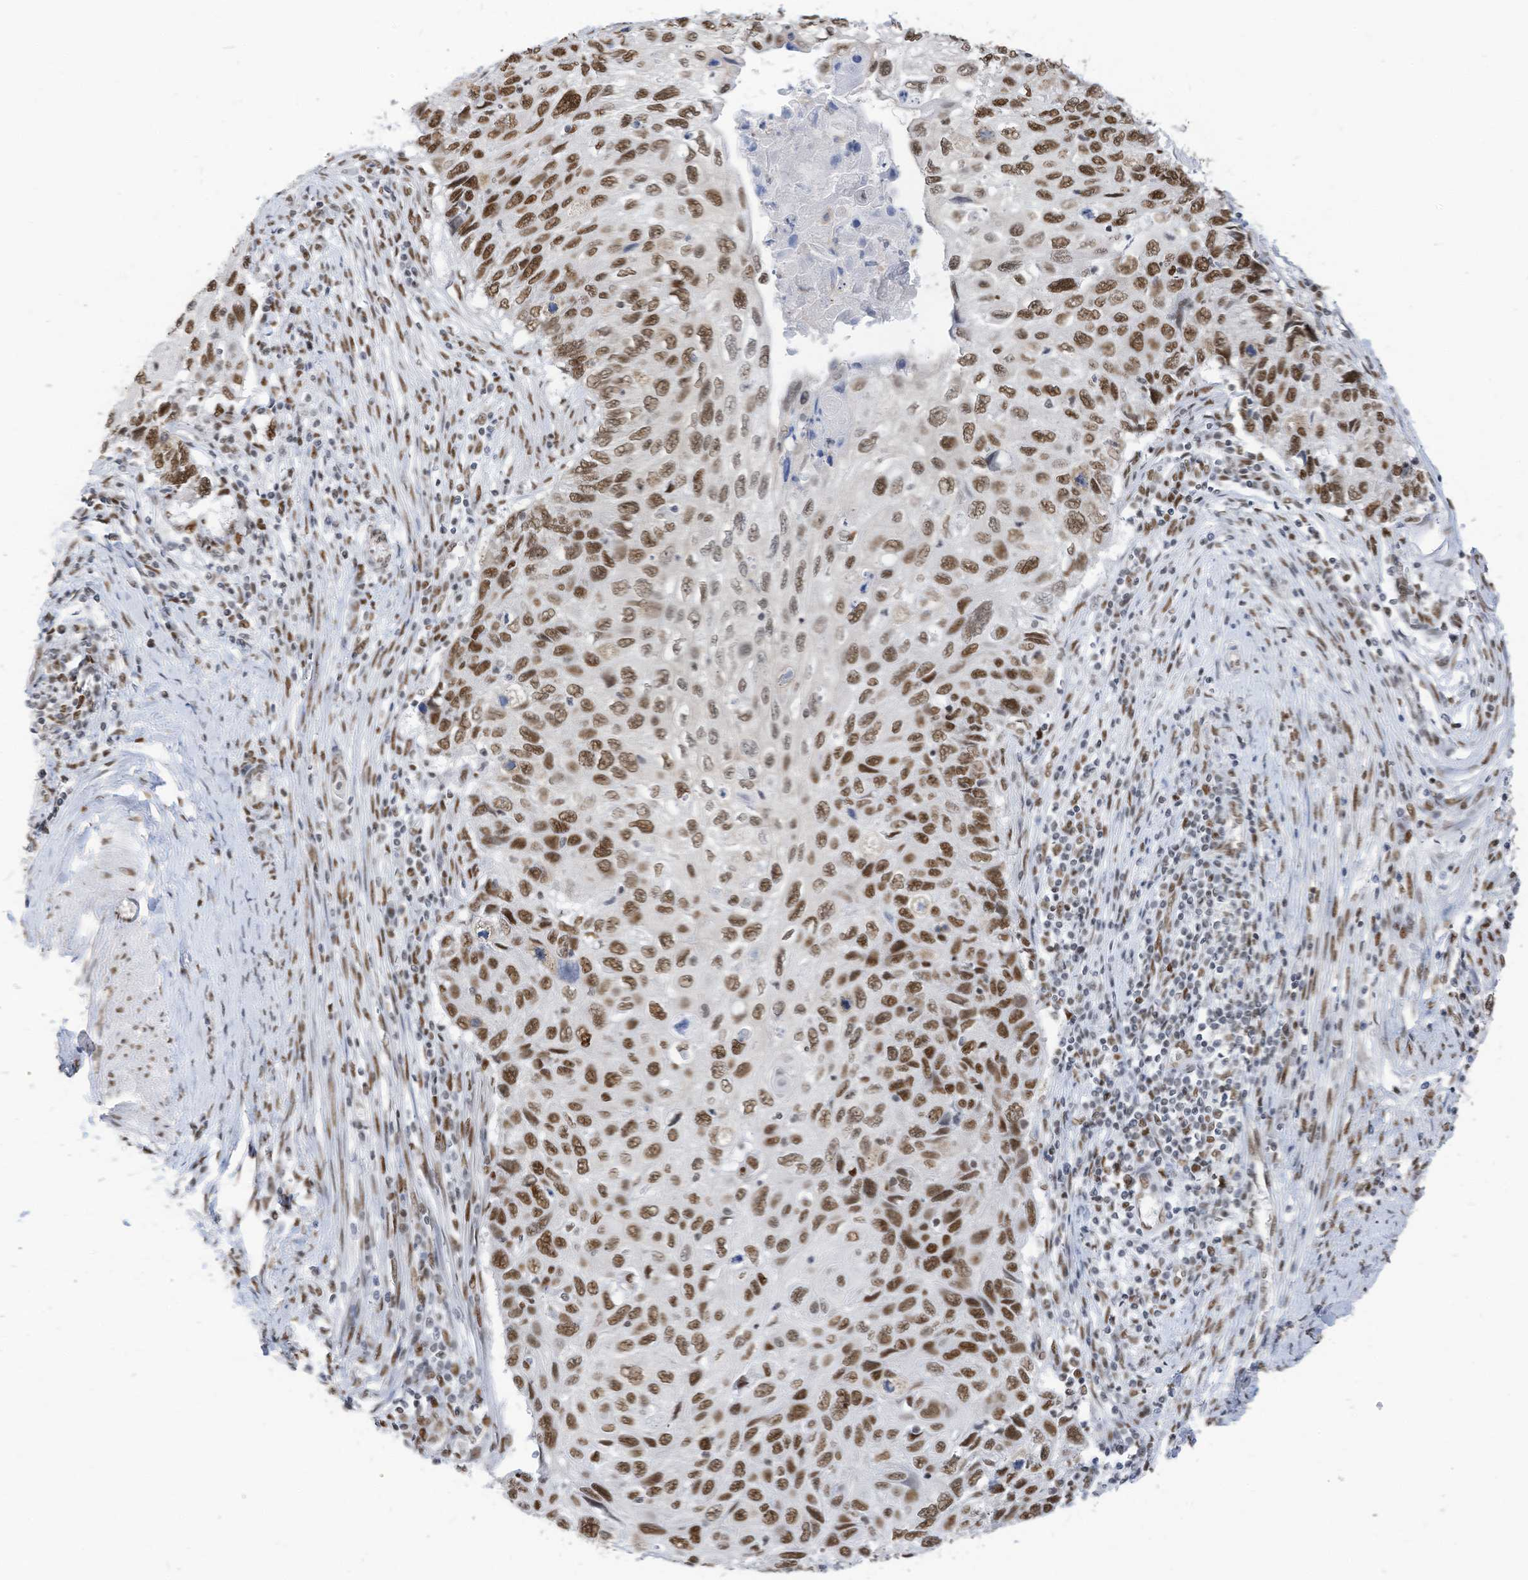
{"staining": {"intensity": "moderate", "quantity": ">75%", "location": "nuclear"}, "tissue": "cervical cancer", "cell_type": "Tumor cells", "image_type": "cancer", "snomed": [{"axis": "morphology", "description": "Squamous cell carcinoma, NOS"}, {"axis": "topography", "description": "Cervix"}], "caption": "Protein expression analysis of squamous cell carcinoma (cervical) demonstrates moderate nuclear positivity in about >75% of tumor cells. The protein is shown in brown color, while the nuclei are stained blue.", "gene": "KHSRP", "patient": {"sex": "female", "age": 70}}